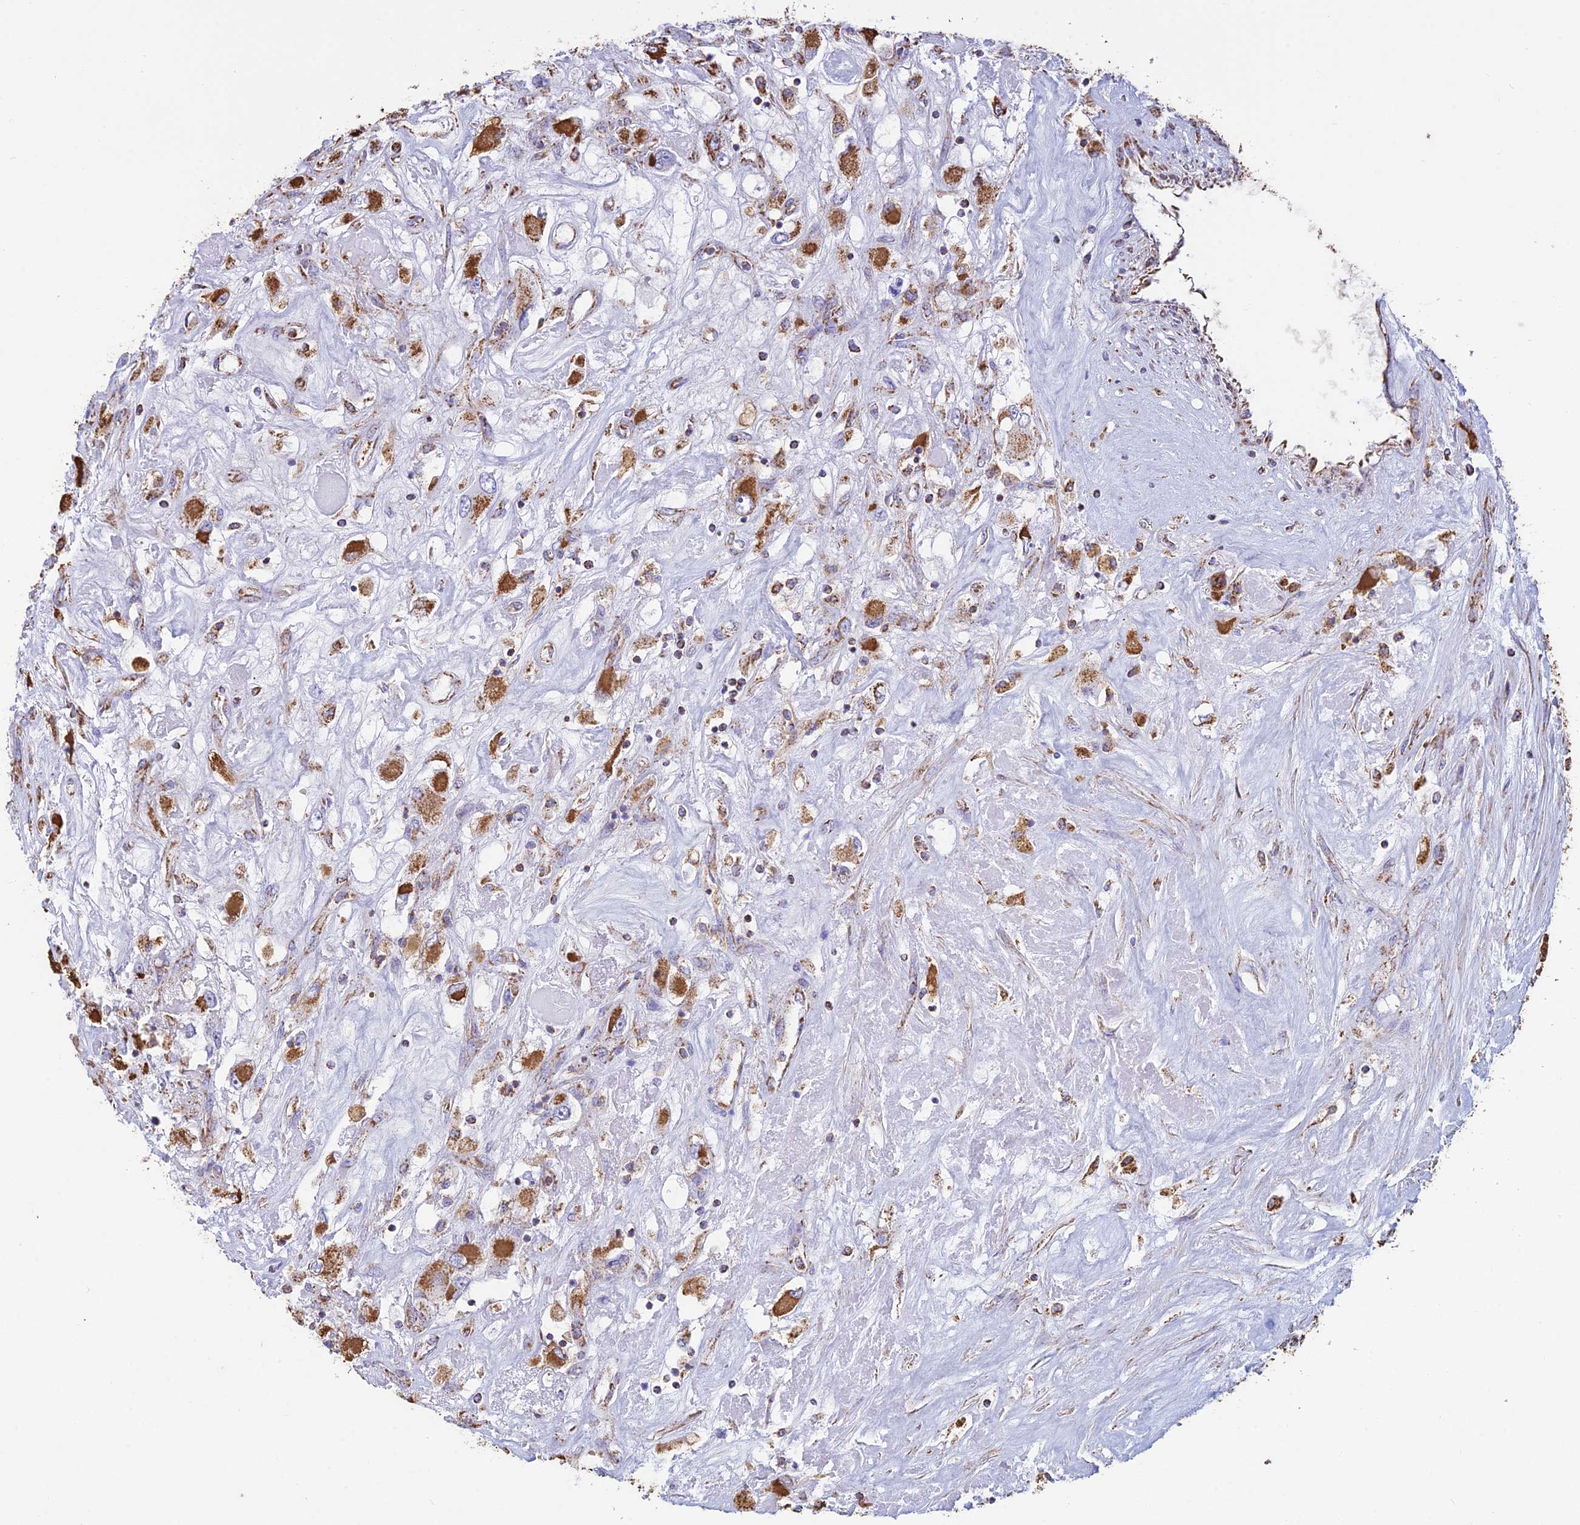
{"staining": {"intensity": "moderate", "quantity": ">75%", "location": "cytoplasmic/membranous"}, "tissue": "renal cancer", "cell_type": "Tumor cells", "image_type": "cancer", "snomed": [{"axis": "morphology", "description": "Adenocarcinoma, NOS"}, {"axis": "topography", "description": "Kidney"}], "caption": "Immunohistochemical staining of renal cancer demonstrates moderate cytoplasmic/membranous protein expression in approximately >75% of tumor cells.", "gene": "OR2W3", "patient": {"sex": "female", "age": 52}}